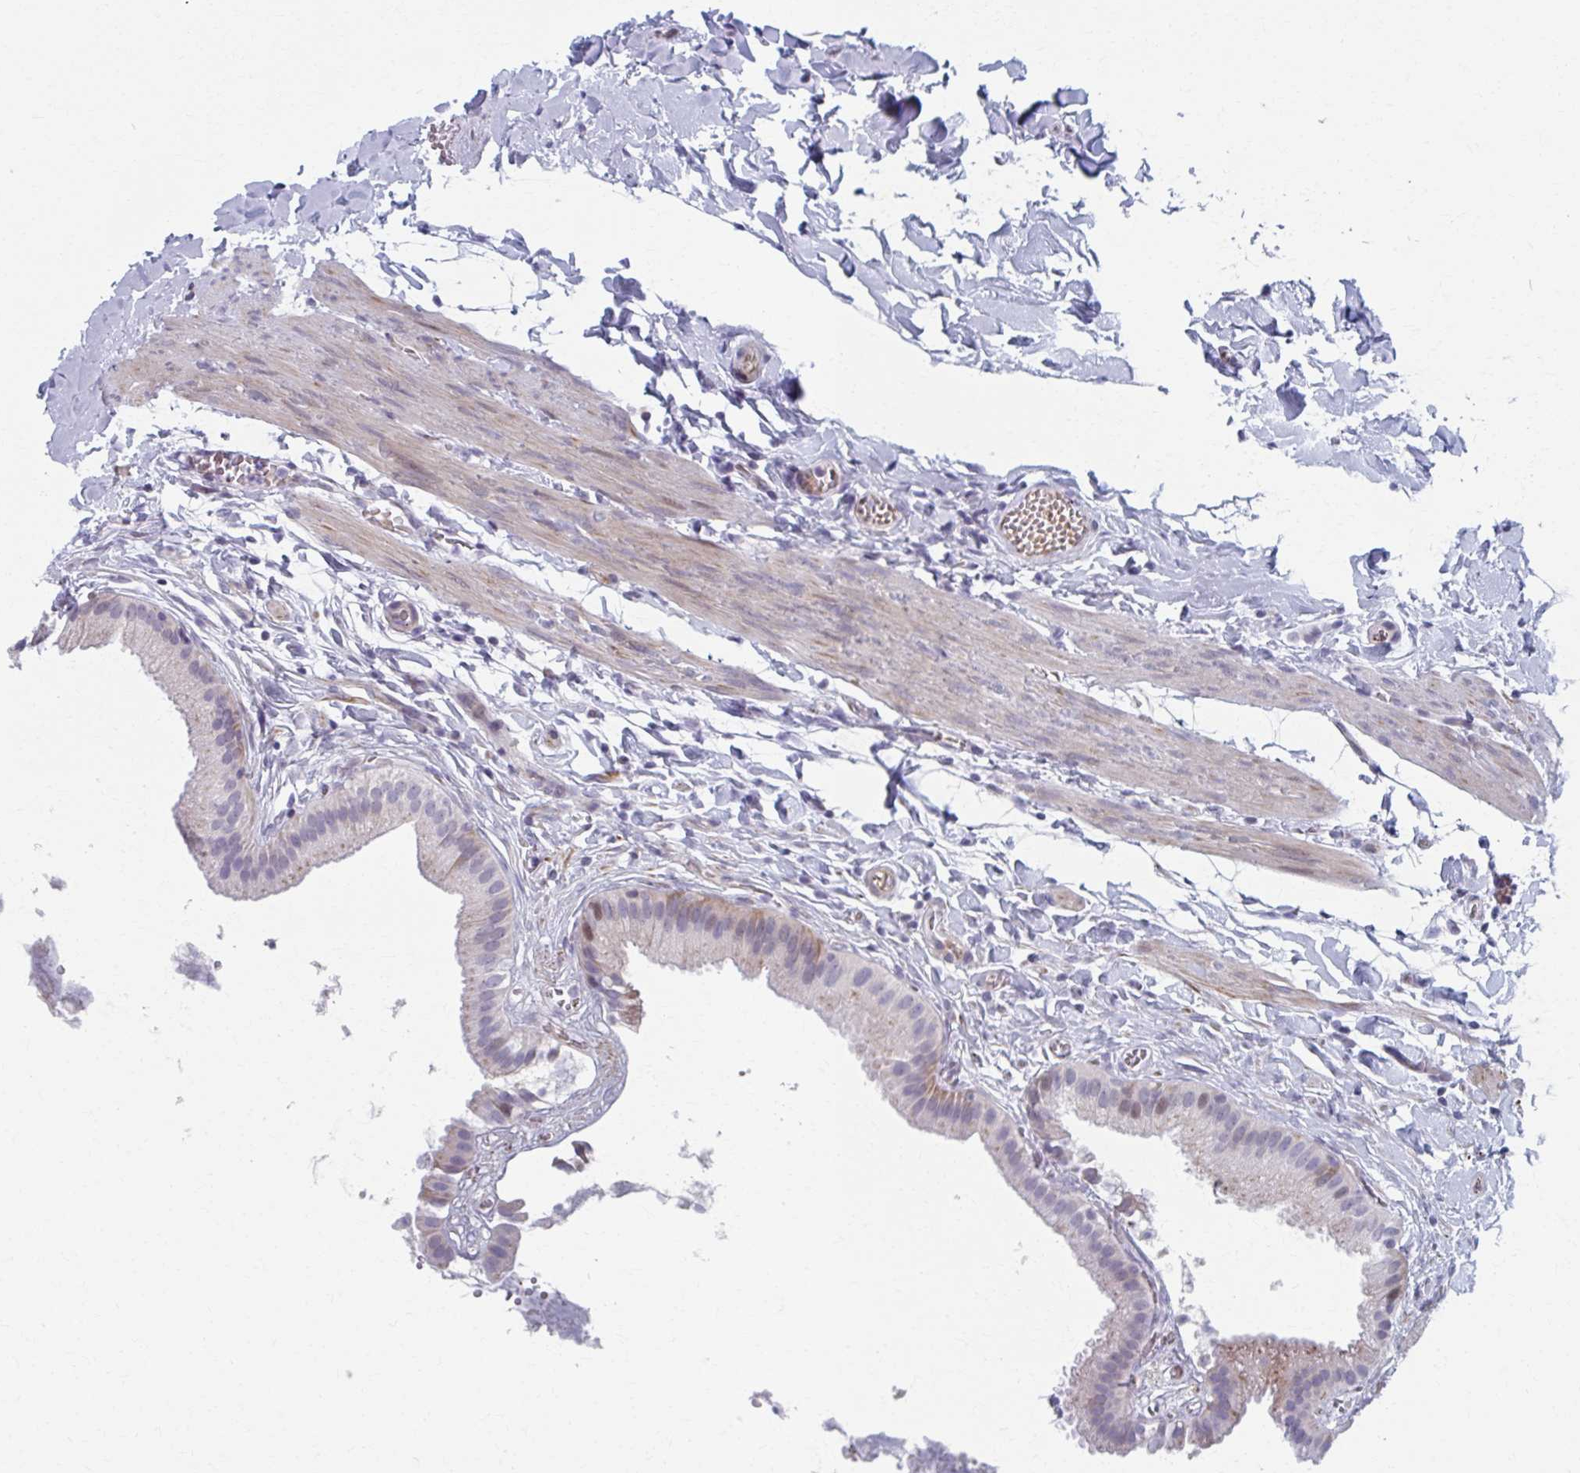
{"staining": {"intensity": "moderate", "quantity": ">75%", "location": "cytoplasmic/membranous"}, "tissue": "gallbladder", "cell_type": "Glandular cells", "image_type": "normal", "snomed": [{"axis": "morphology", "description": "Normal tissue, NOS"}, {"axis": "topography", "description": "Gallbladder"}], "caption": "IHC histopathology image of benign gallbladder: gallbladder stained using immunohistochemistry (IHC) reveals medium levels of moderate protein expression localized specifically in the cytoplasmic/membranous of glandular cells, appearing as a cytoplasmic/membranous brown color.", "gene": "ABHD16B", "patient": {"sex": "female", "age": 63}}